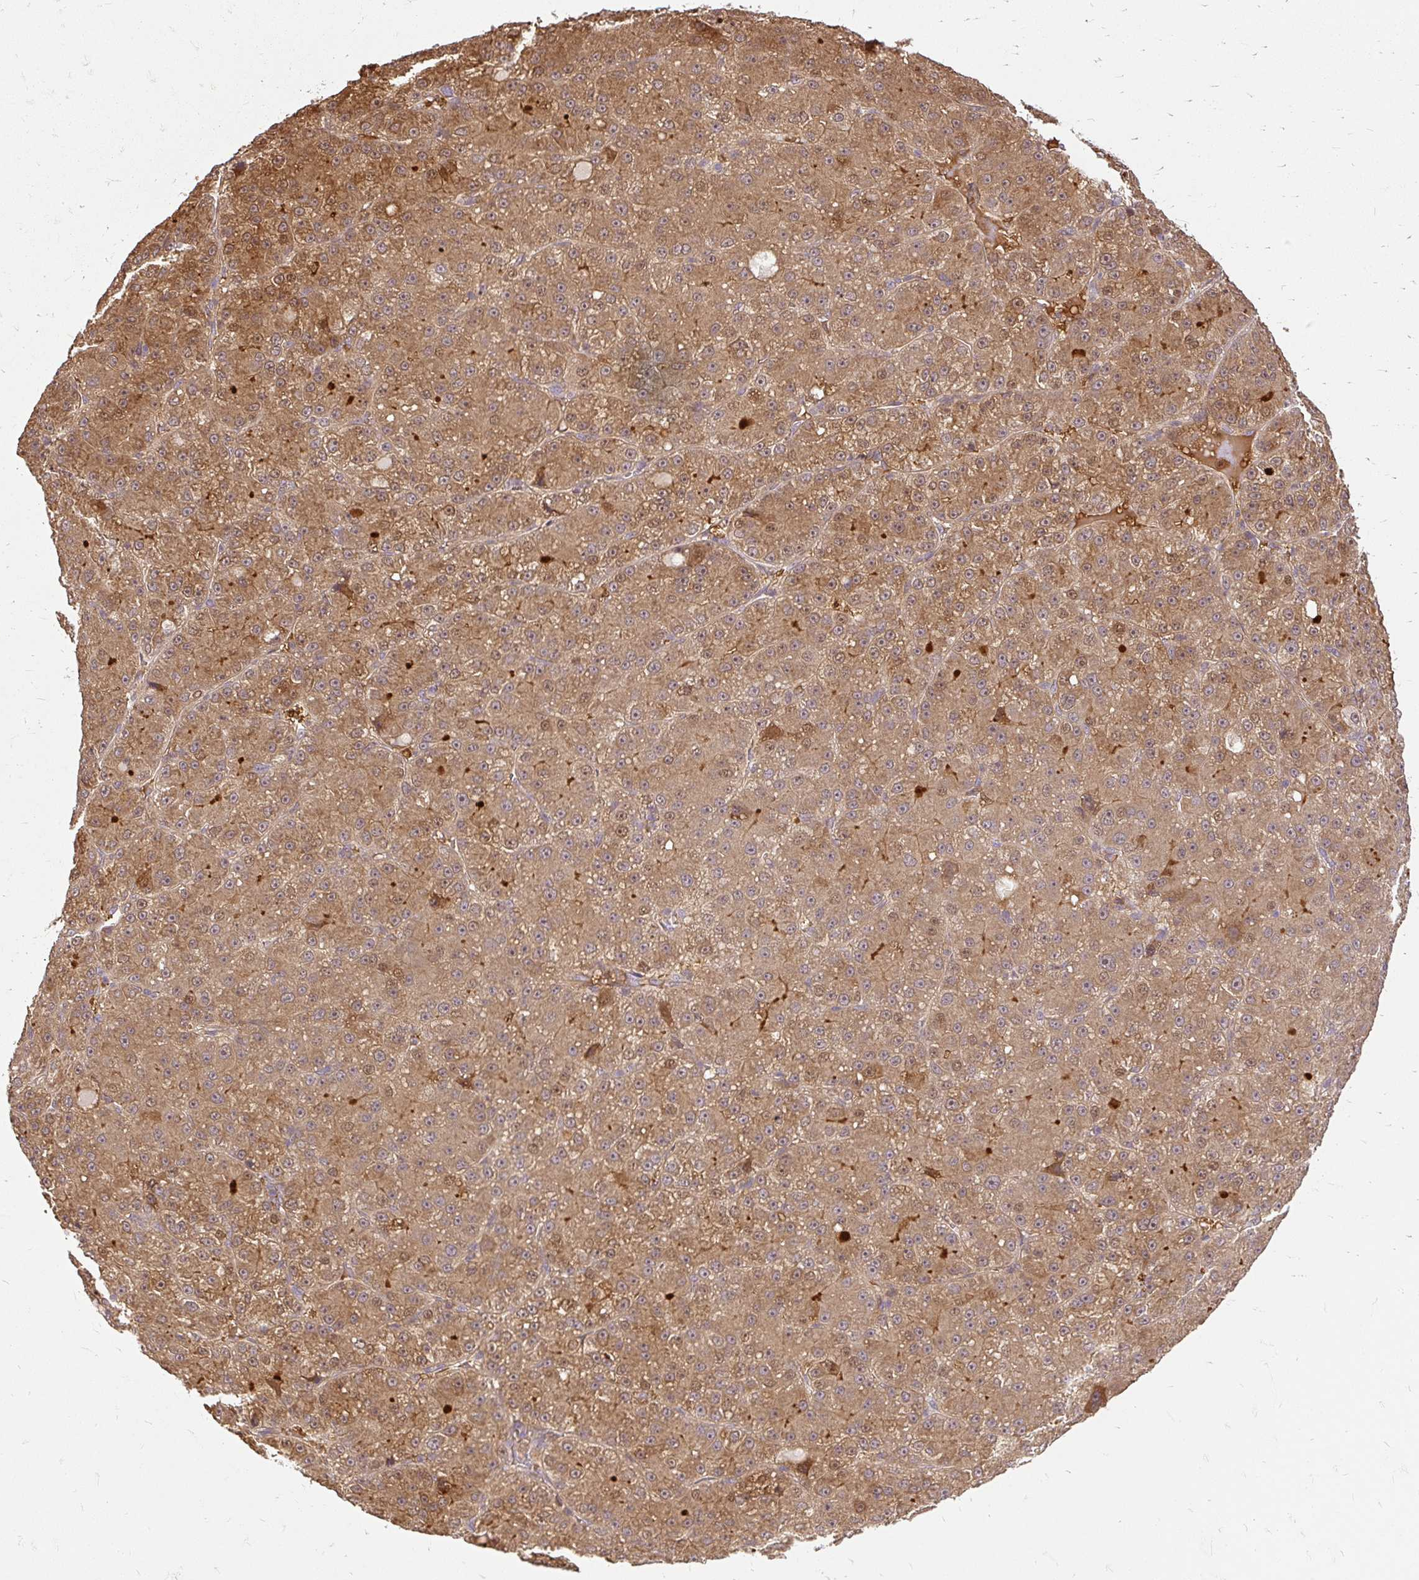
{"staining": {"intensity": "moderate", "quantity": ">75%", "location": "cytoplasmic/membranous,nuclear"}, "tissue": "liver cancer", "cell_type": "Tumor cells", "image_type": "cancer", "snomed": [{"axis": "morphology", "description": "Carcinoma, Hepatocellular, NOS"}, {"axis": "topography", "description": "Liver"}], "caption": "An immunohistochemistry (IHC) histopathology image of neoplastic tissue is shown. Protein staining in brown shows moderate cytoplasmic/membranous and nuclear positivity in liver cancer within tumor cells.", "gene": "AP5S1", "patient": {"sex": "male", "age": 67}}